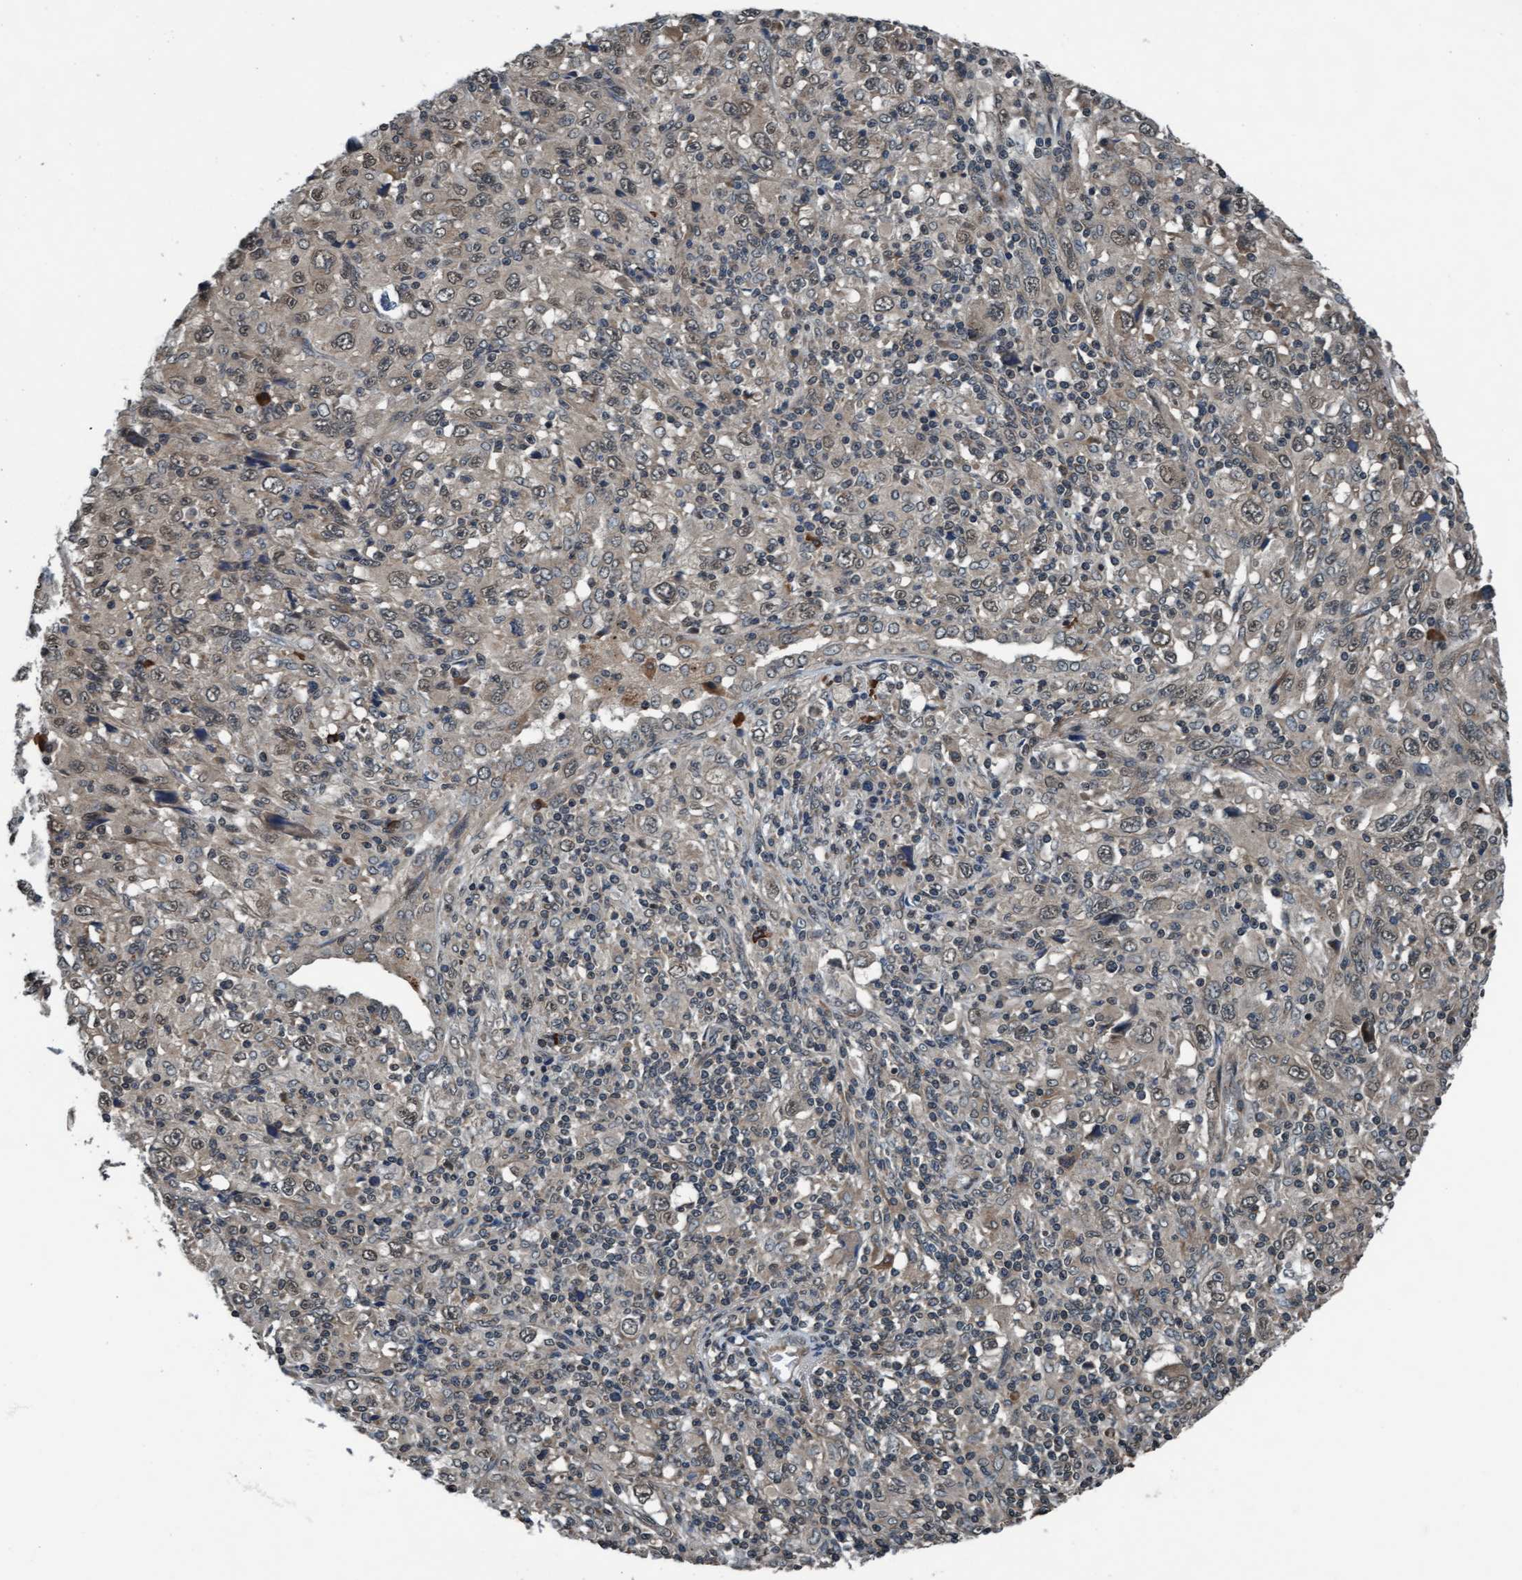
{"staining": {"intensity": "weak", "quantity": ">75%", "location": "nuclear"}, "tissue": "melanoma", "cell_type": "Tumor cells", "image_type": "cancer", "snomed": [{"axis": "morphology", "description": "Malignant melanoma, Metastatic site"}, {"axis": "topography", "description": "Skin"}], "caption": "Weak nuclear positivity for a protein is appreciated in approximately >75% of tumor cells of malignant melanoma (metastatic site) using IHC.", "gene": "WASF1", "patient": {"sex": "female", "age": 56}}